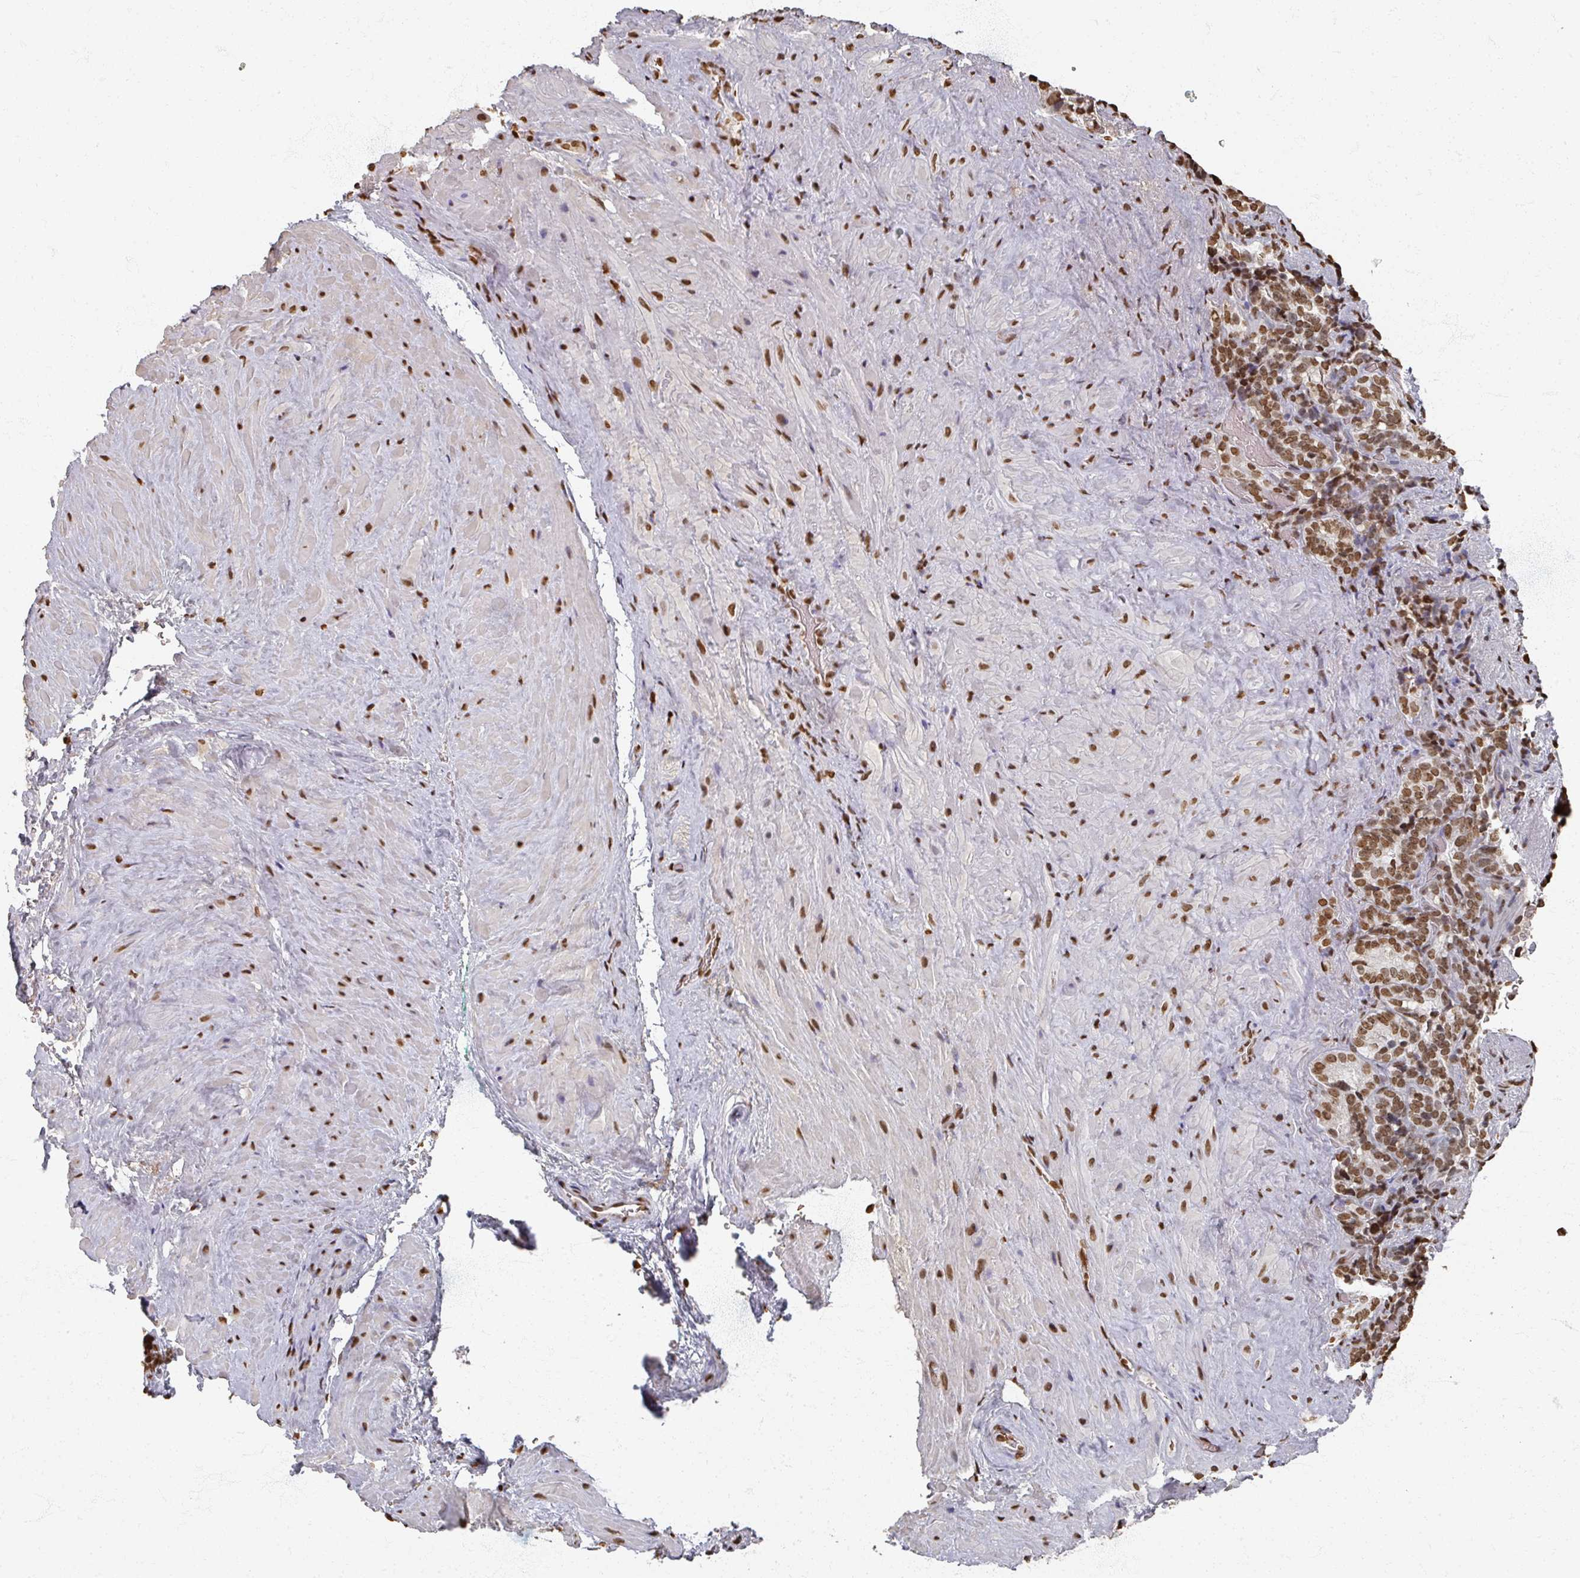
{"staining": {"intensity": "moderate", "quantity": ">75%", "location": "nuclear"}, "tissue": "seminal vesicle", "cell_type": "Glandular cells", "image_type": "normal", "snomed": [{"axis": "morphology", "description": "Normal tissue, NOS"}, {"axis": "topography", "description": "Seminal veicle"}], "caption": "Moderate nuclear expression is seen in approximately >75% of glandular cells in normal seminal vesicle.", "gene": "DCUN1D5", "patient": {"sex": "male", "age": 62}}